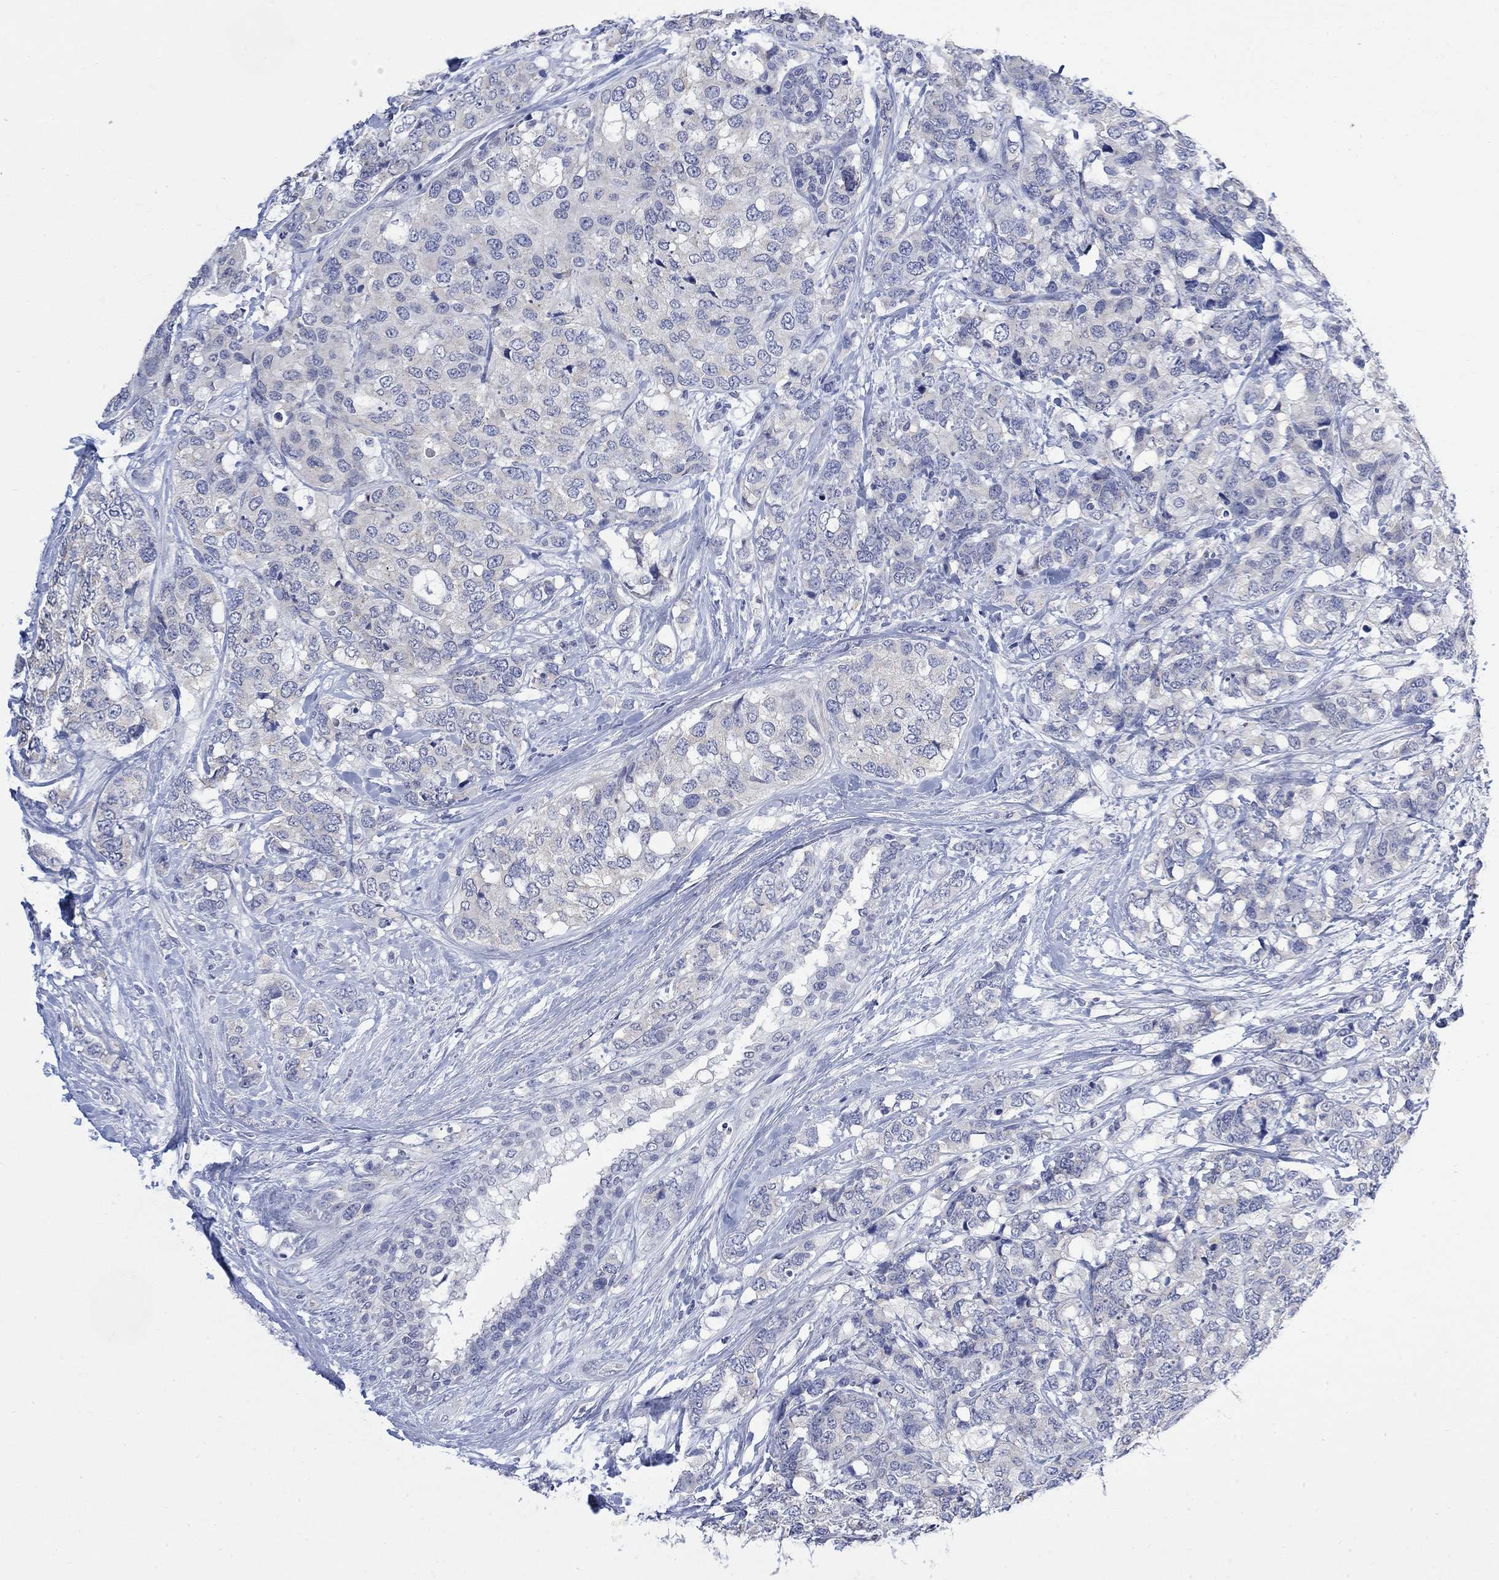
{"staining": {"intensity": "negative", "quantity": "none", "location": "none"}, "tissue": "breast cancer", "cell_type": "Tumor cells", "image_type": "cancer", "snomed": [{"axis": "morphology", "description": "Lobular carcinoma"}, {"axis": "topography", "description": "Breast"}], "caption": "IHC image of neoplastic tissue: breast lobular carcinoma stained with DAB demonstrates no significant protein positivity in tumor cells.", "gene": "FBP2", "patient": {"sex": "female", "age": 59}}